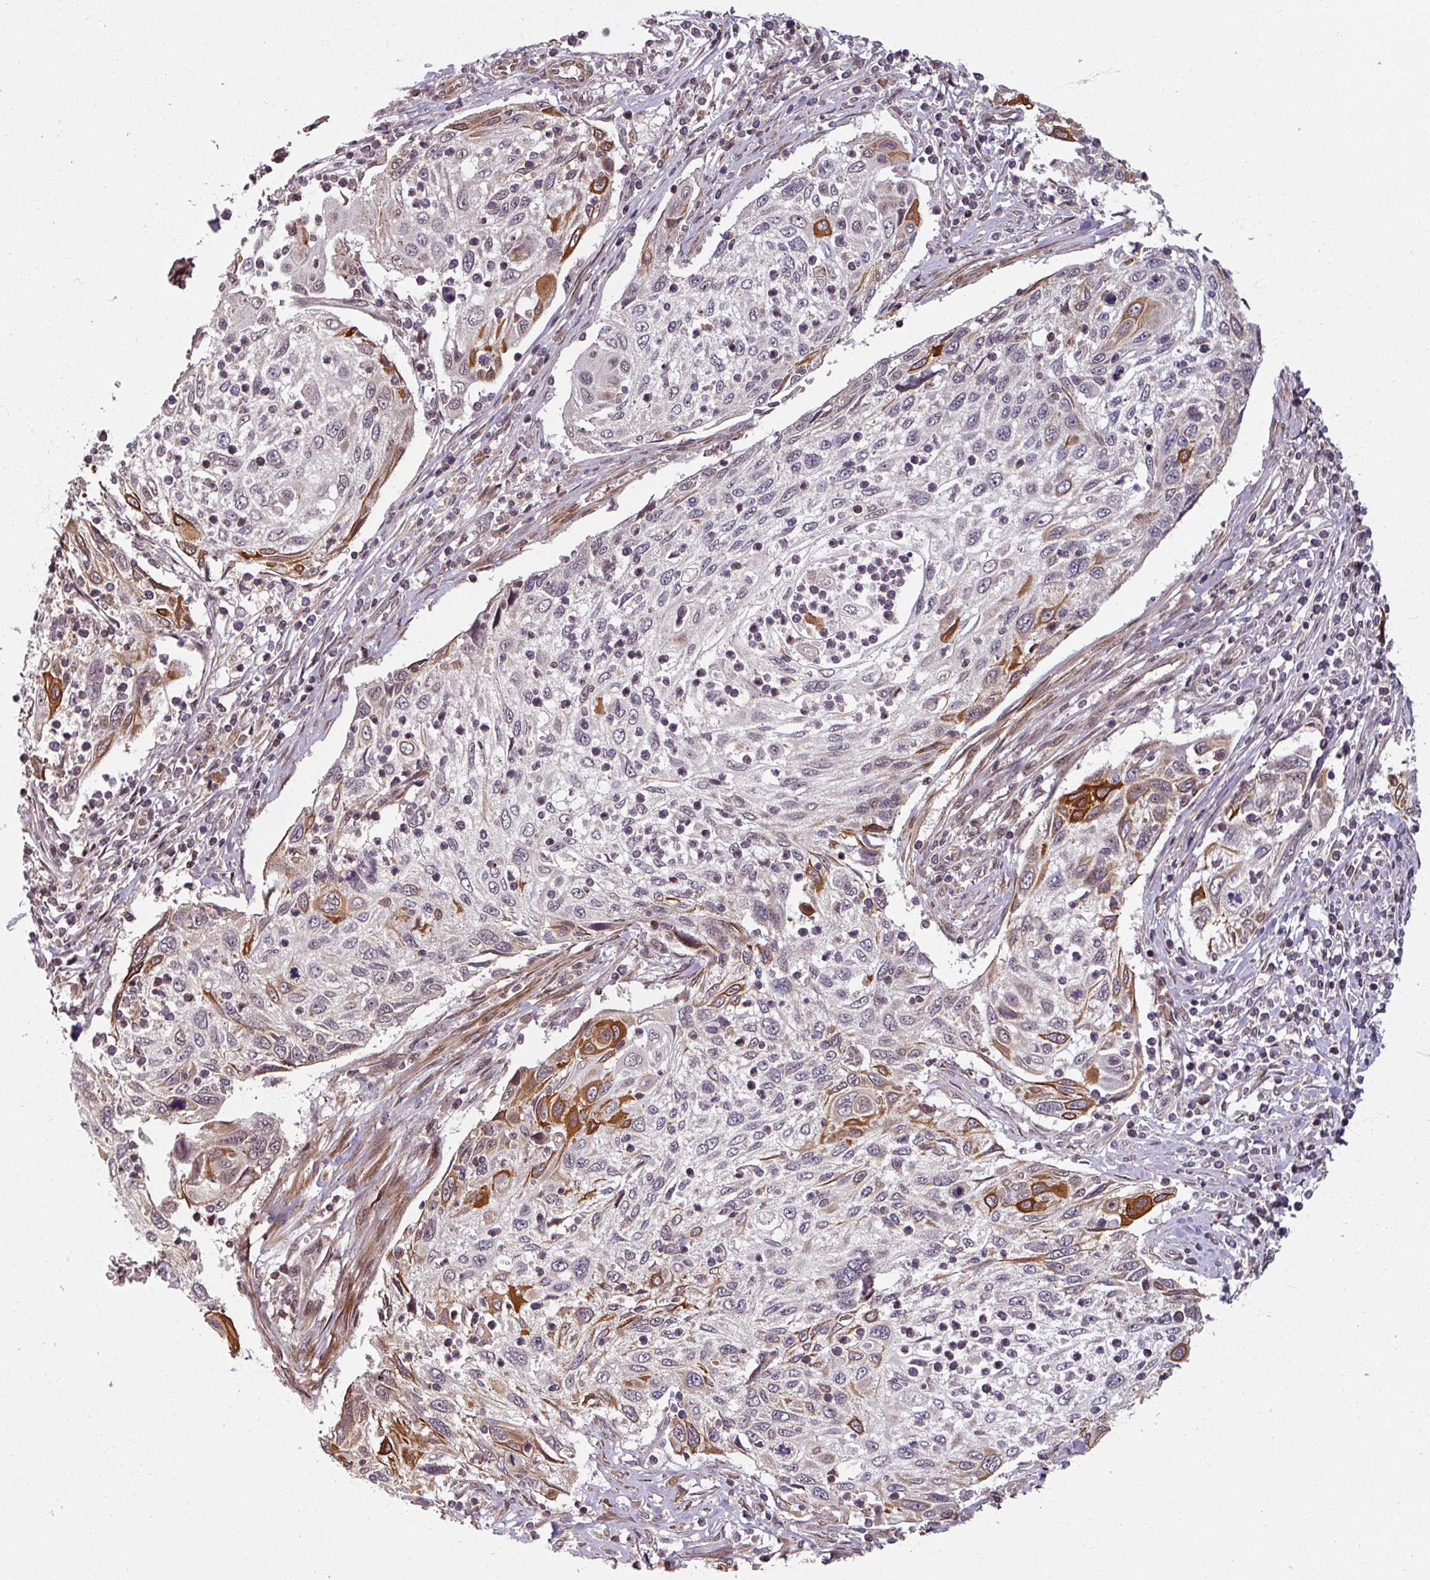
{"staining": {"intensity": "strong", "quantity": "<25%", "location": "cytoplasmic/membranous"}, "tissue": "cervical cancer", "cell_type": "Tumor cells", "image_type": "cancer", "snomed": [{"axis": "morphology", "description": "Squamous cell carcinoma, NOS"}, {"axis": "topography", "description": "Cervix"}], "caption": "Brown immunohistochemical staining in human cervical squamous cell carcinoma reveals strong cytoplasmic/membranous positivity in about <25% of tumor cells.", "gene": "SWI5", "patient": {"sex": "female", "age": 70}}